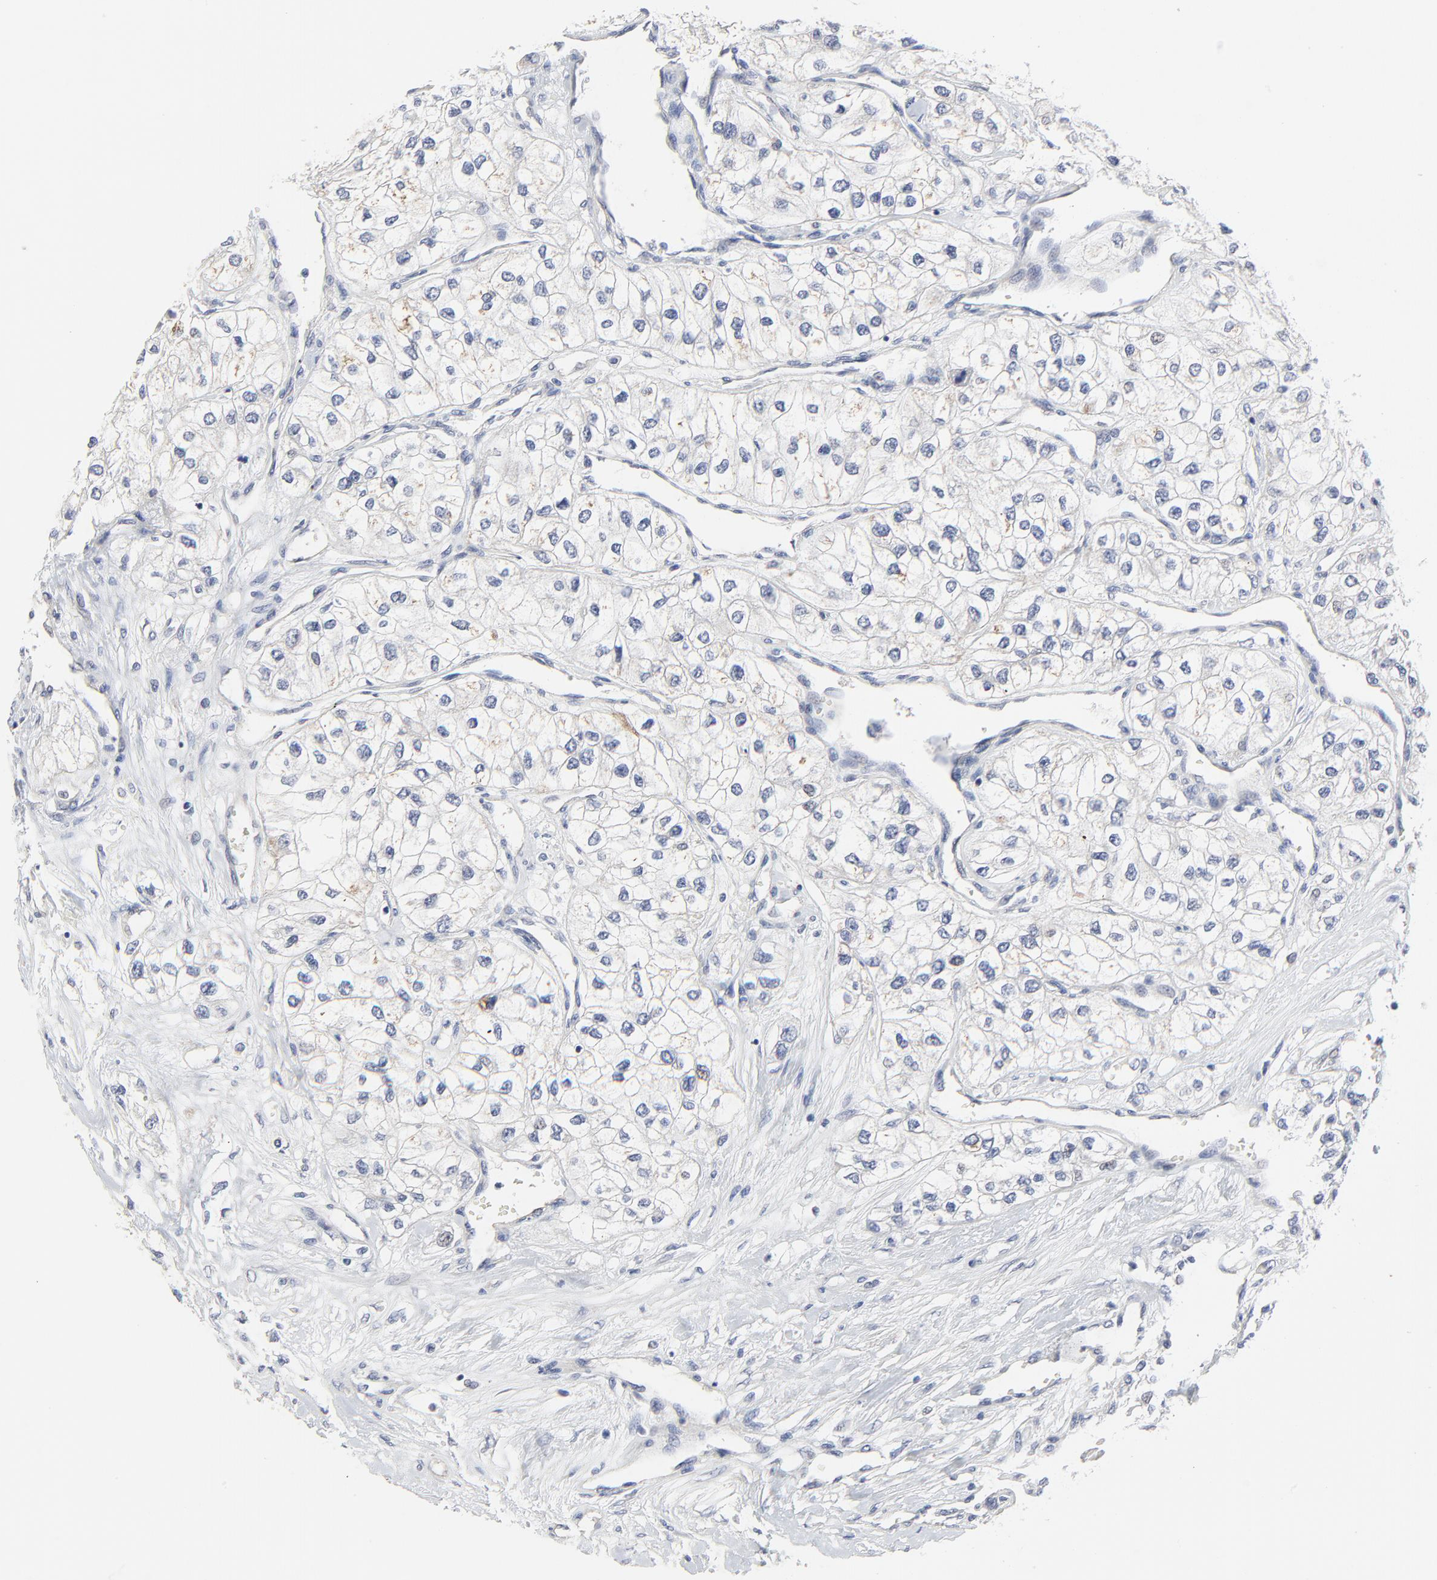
{"staining": {"intensity": "weak", "quantity": "<25%", "location": "cytoplasmic/membranous"}, "tissue": "renal cancer", "cell_type": "Tumor cells", "image_type": "cancer", "snomed": [{"axis": "morphology", "description": "Adenocarcinoma, NOS"}, {"axis": "topography", "description": "Kidney"}], "caption": "The immunohistochemistry micrograph has no significant expression in tumor cells of adenocarcinoma (renal) tissue.", "gene": "DHRSX", "patient": {"sex": "male", "age": 57}}